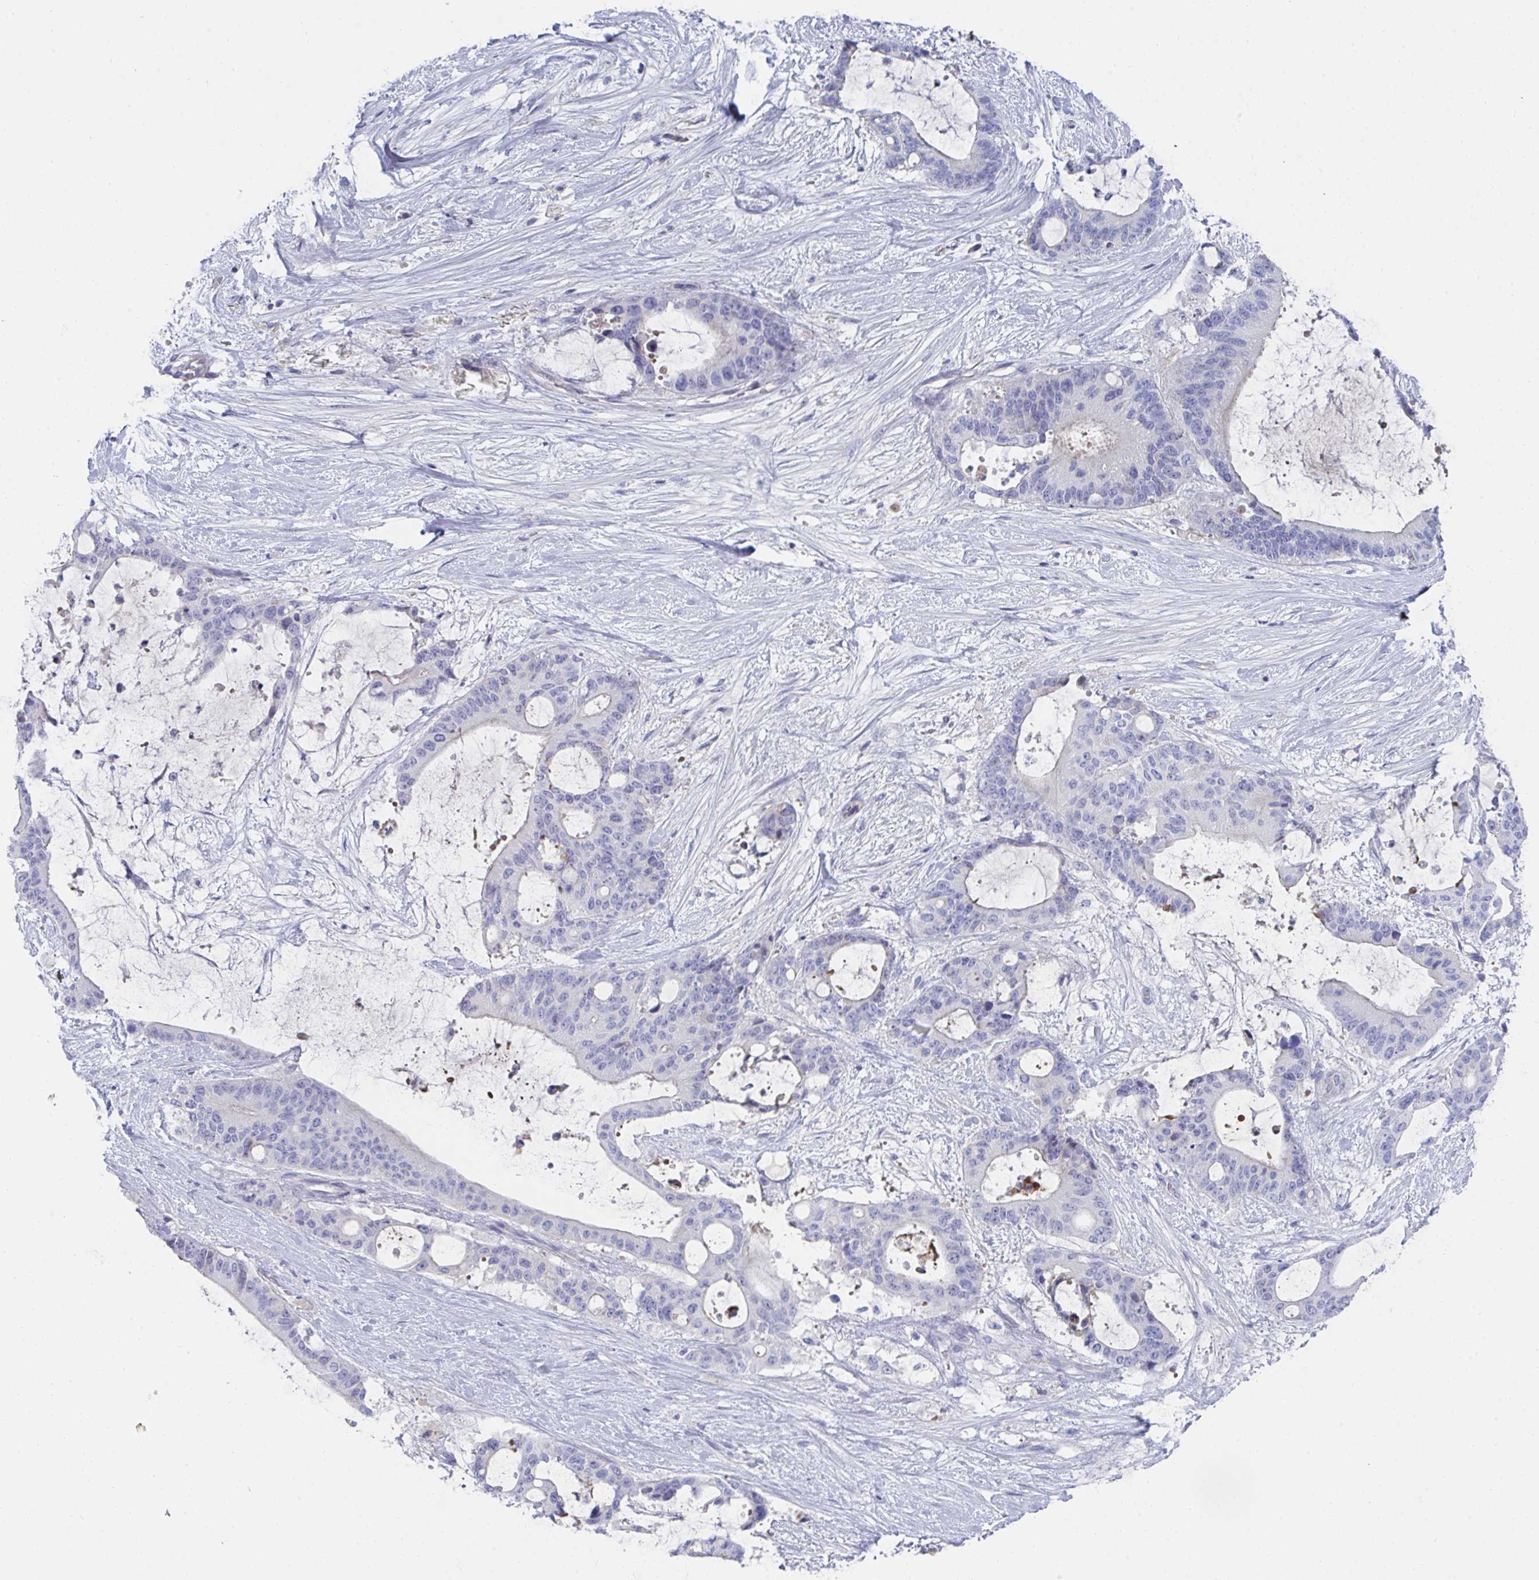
{"staining": {"intensity": "negative", "quantity": "none", "location": "none"}, "tissue": "liver cancer", "cell_type": "Tumor cells", "image_type": "cancer", "snomed": [{"axis": "morphology", "description": "Normal tissue, NOS"}, {"axis": "morphology", "description": "Cholangiocarcinoma"}, {"axis": "topography", "description": "Liver"}, {"axis": "topography", "description": "Peripheral nerve tissue"}], "caption": "Micrograph shows no significant protein positivity in tumor cells of liver cancer (cholangiocarcinoma). The staining was performed using DAB to visualize the protein expression in brown, while the nuclei were stained in blue with hematoxylin (Magnification: 20x).", "gene": "TNFAIP6", "patient": {"sex": "female", "age": 73}}